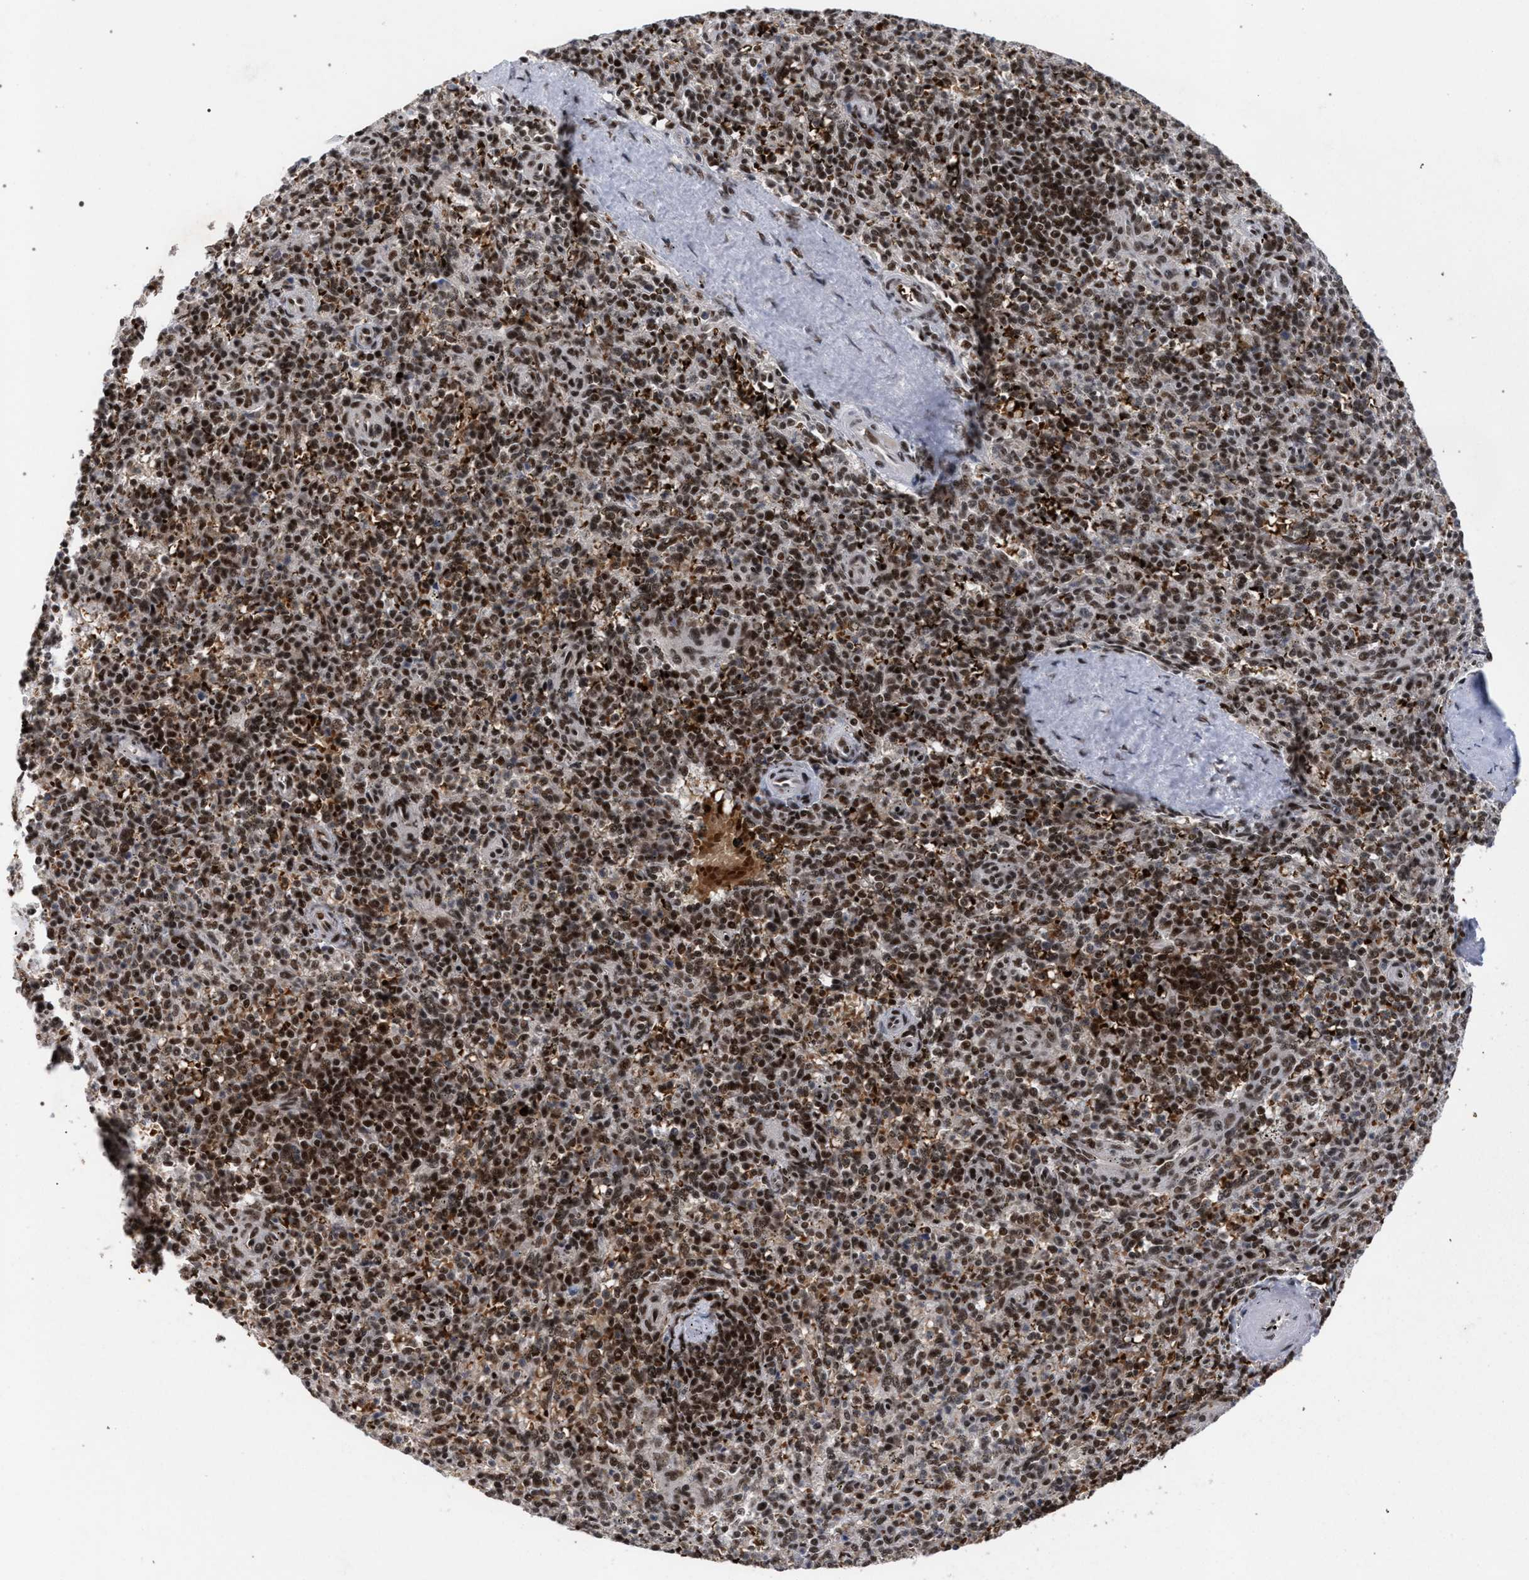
{"staining": {"intensity": "moderate", "quantity": "25%-75%", "location": "nuclear"}, "tissue": "spleen", "cell_type": "Cells in red pulp", "image_type": "normal", "snomed": [{"axis": "morphology", "description": "Normal tissue, NOS"}, {"axis": "topography", "description": "Spleen"}], "caption": "Immunohistochemistry (IHC) of benign human spleen demonstrates medium levels of moderate nuclear positivity in about 25%-75% of cells in red pulp.", "gene": "SCAF4", "patient": {"sex": "male", "age": 72}}